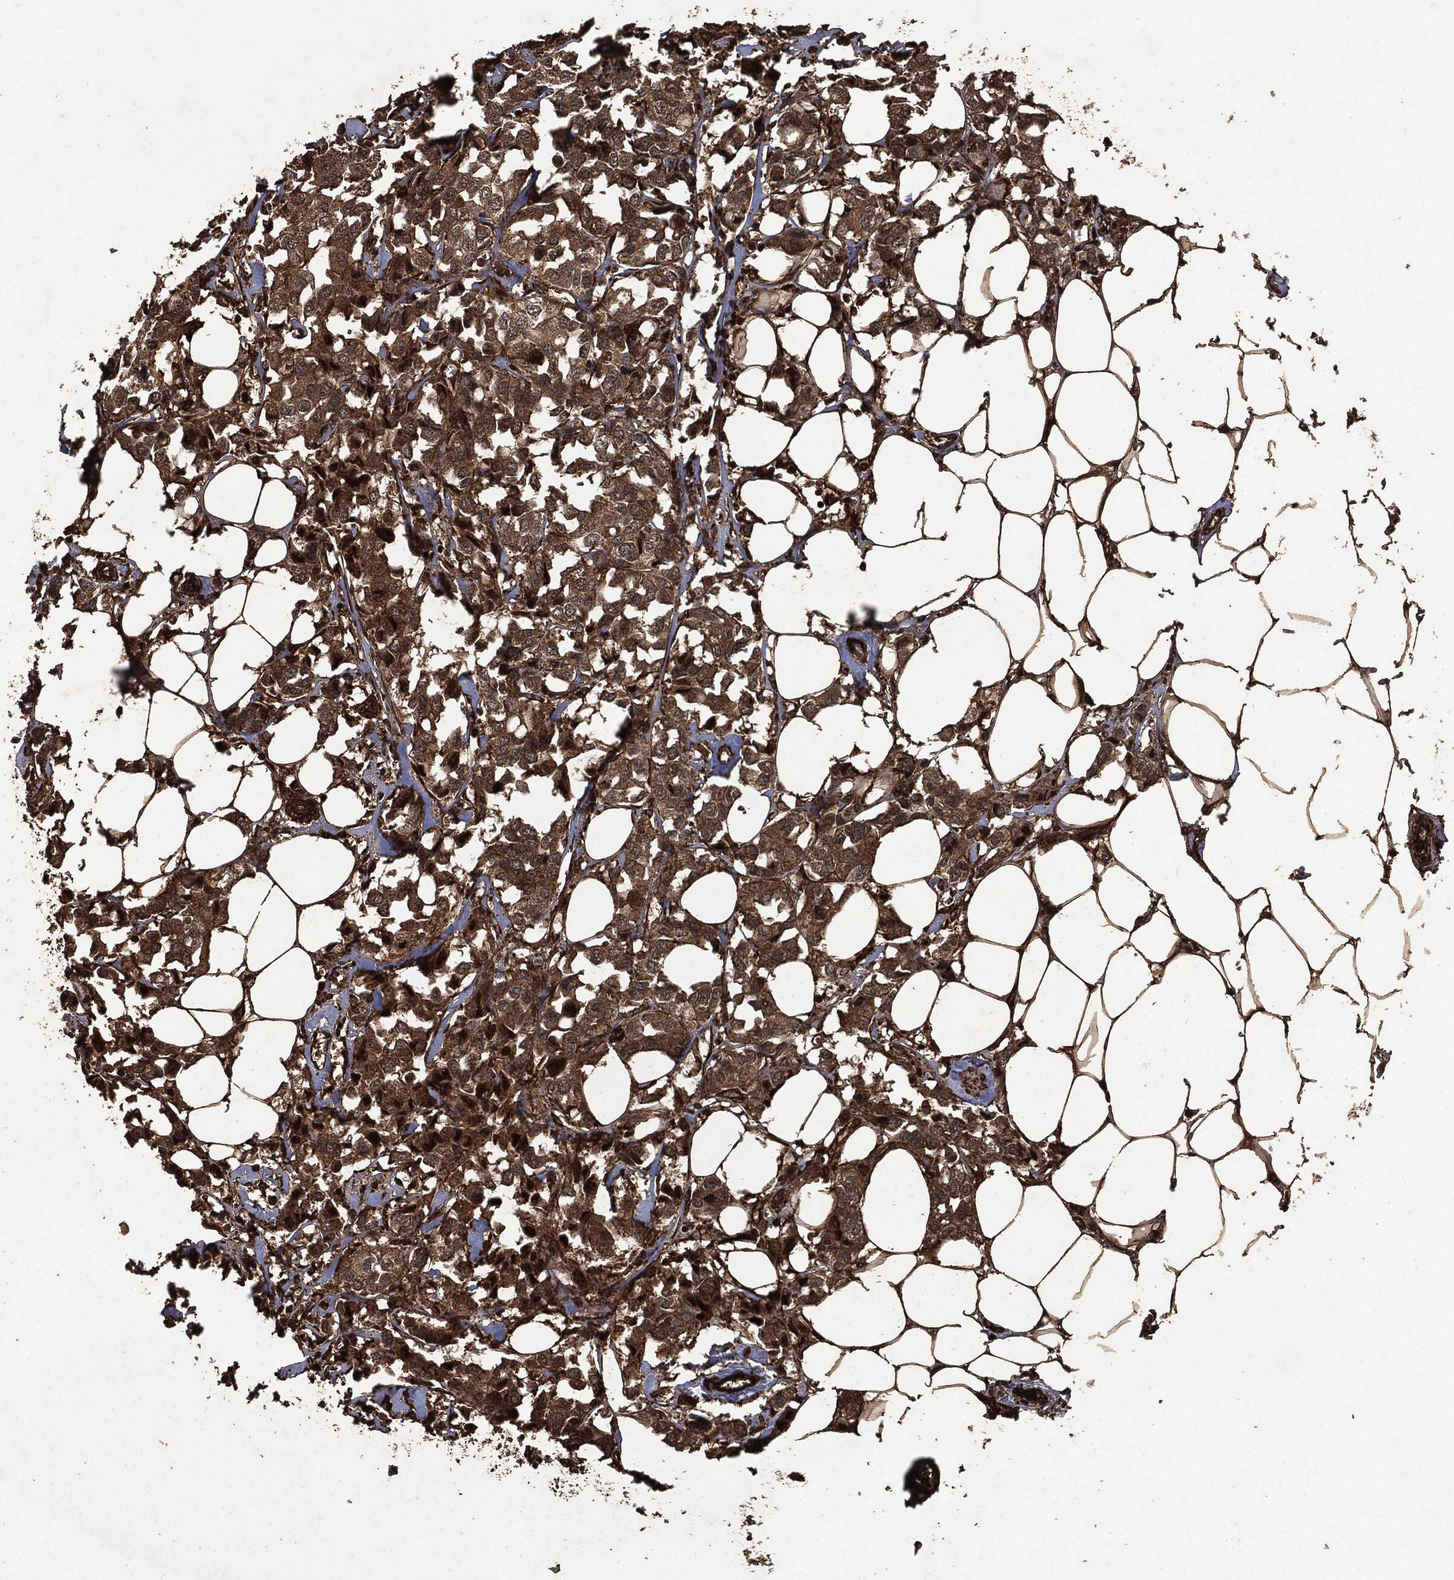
{"staining": {"intensity": "moderate", "quantity": ">75%", "location": "cytoplasmic/membranous"}, "tissue": "breast cancer", "cell_type": "Tumor cells", "image_type": "cancer", "snomed": [{"axis": "morphology", "description": "Duct carcinoma"}, {"axis": "topography", "description": "Breast"}], "caption": "A photomicrograph of breast infiltrating ductal carcinoma stained for a protein displays moderate cytoplasmic/membranous brown staining in tumor cells.", "gene": "HRAS", "patient": {"sex": "female", "age": 80}}